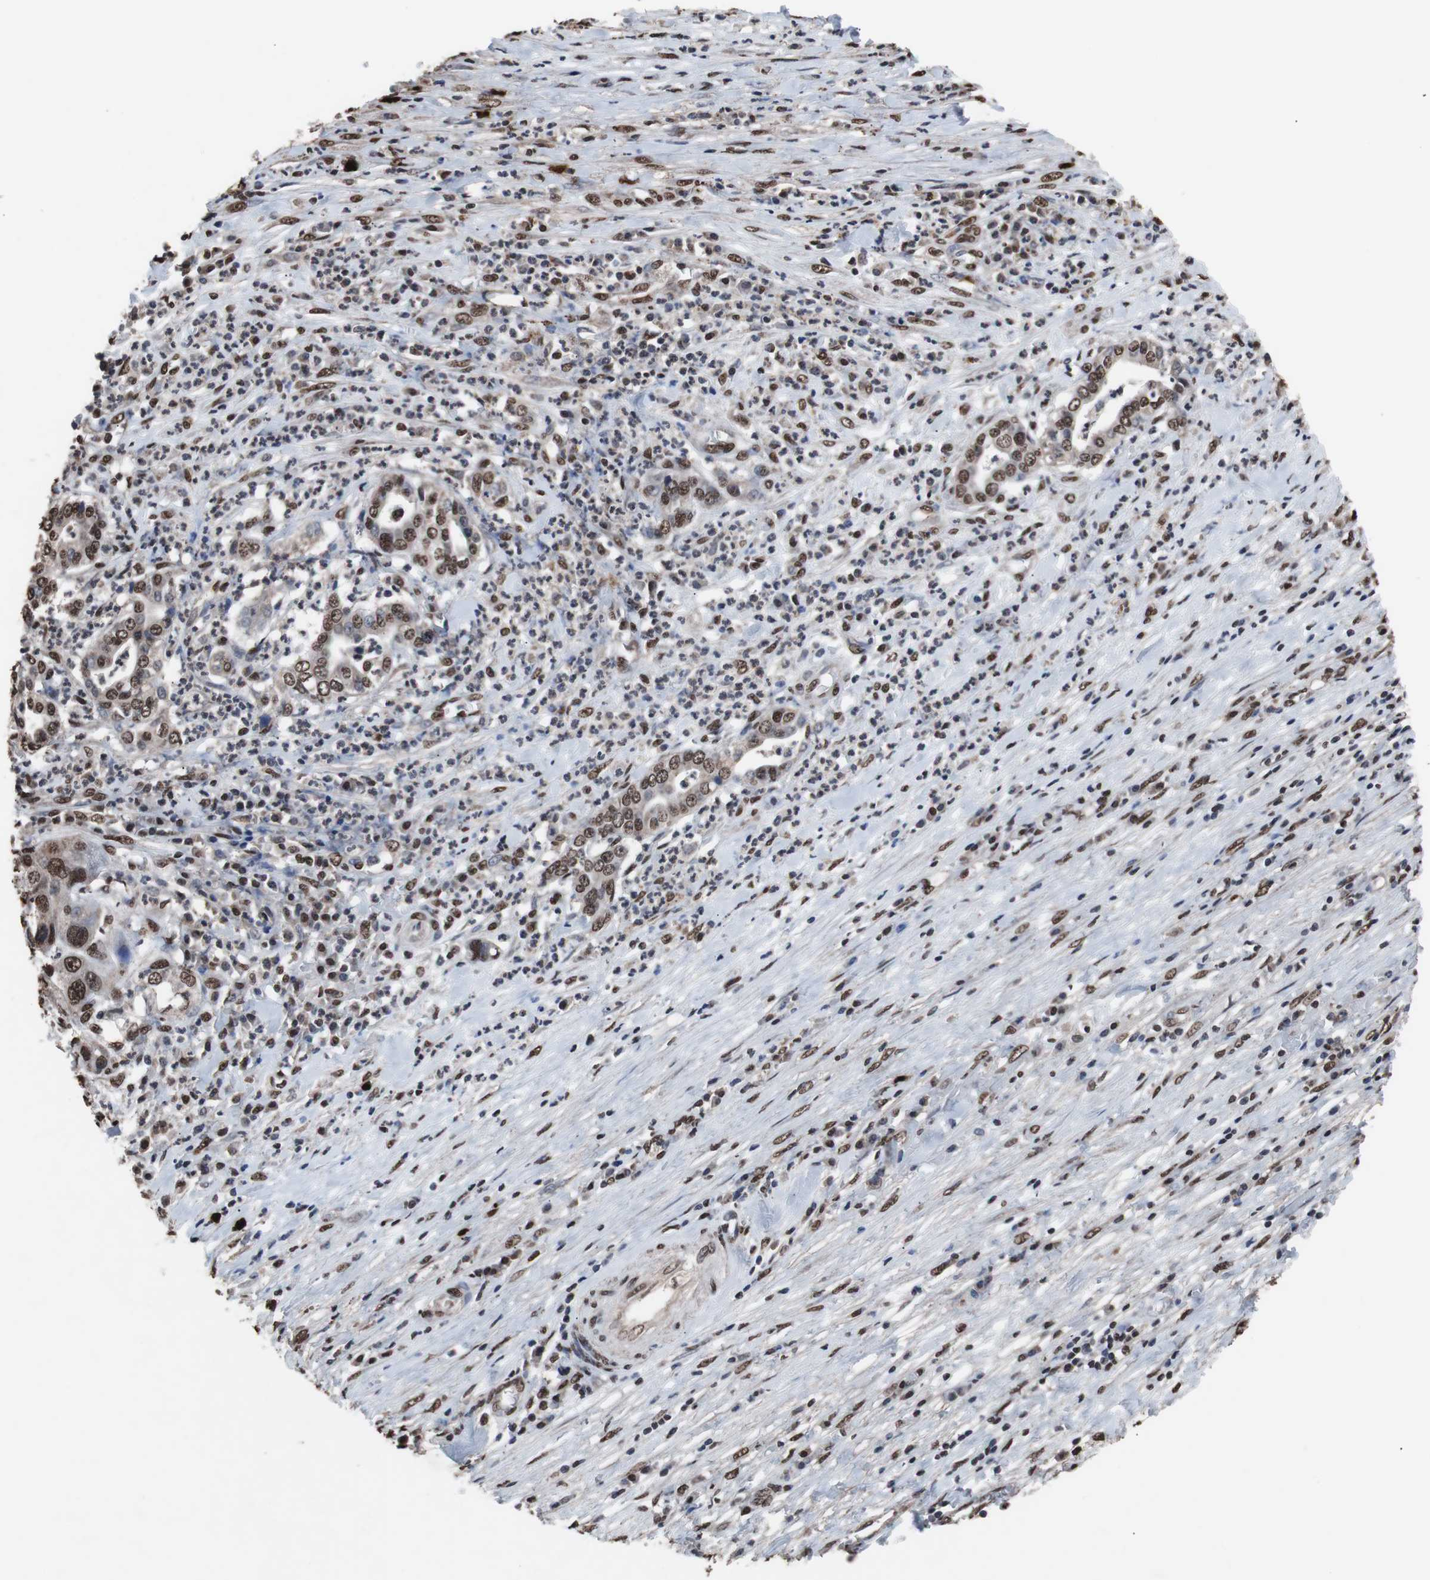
{"staining": {"intensity": "moderate", "quantity": ">75%", "location": "nuclear"}, "tissue": "liver cancer", "cell_type": "Tumor cells", "image_type": "cancer", "snomed": [{"axis": "morphology", "description": "Cholangiocarcinoma"}, {"axis": "topography", "description": "Liver"}], "caption": "This histopathology image reveals immunohistochemistry (IHC) staining of human cholangiocarcinoma (liver), with medium moderate nuclear positivity in approximately >75% of tumor cells.", "gene": "MED27", "patient": {"sex": "female", "age": 61}}